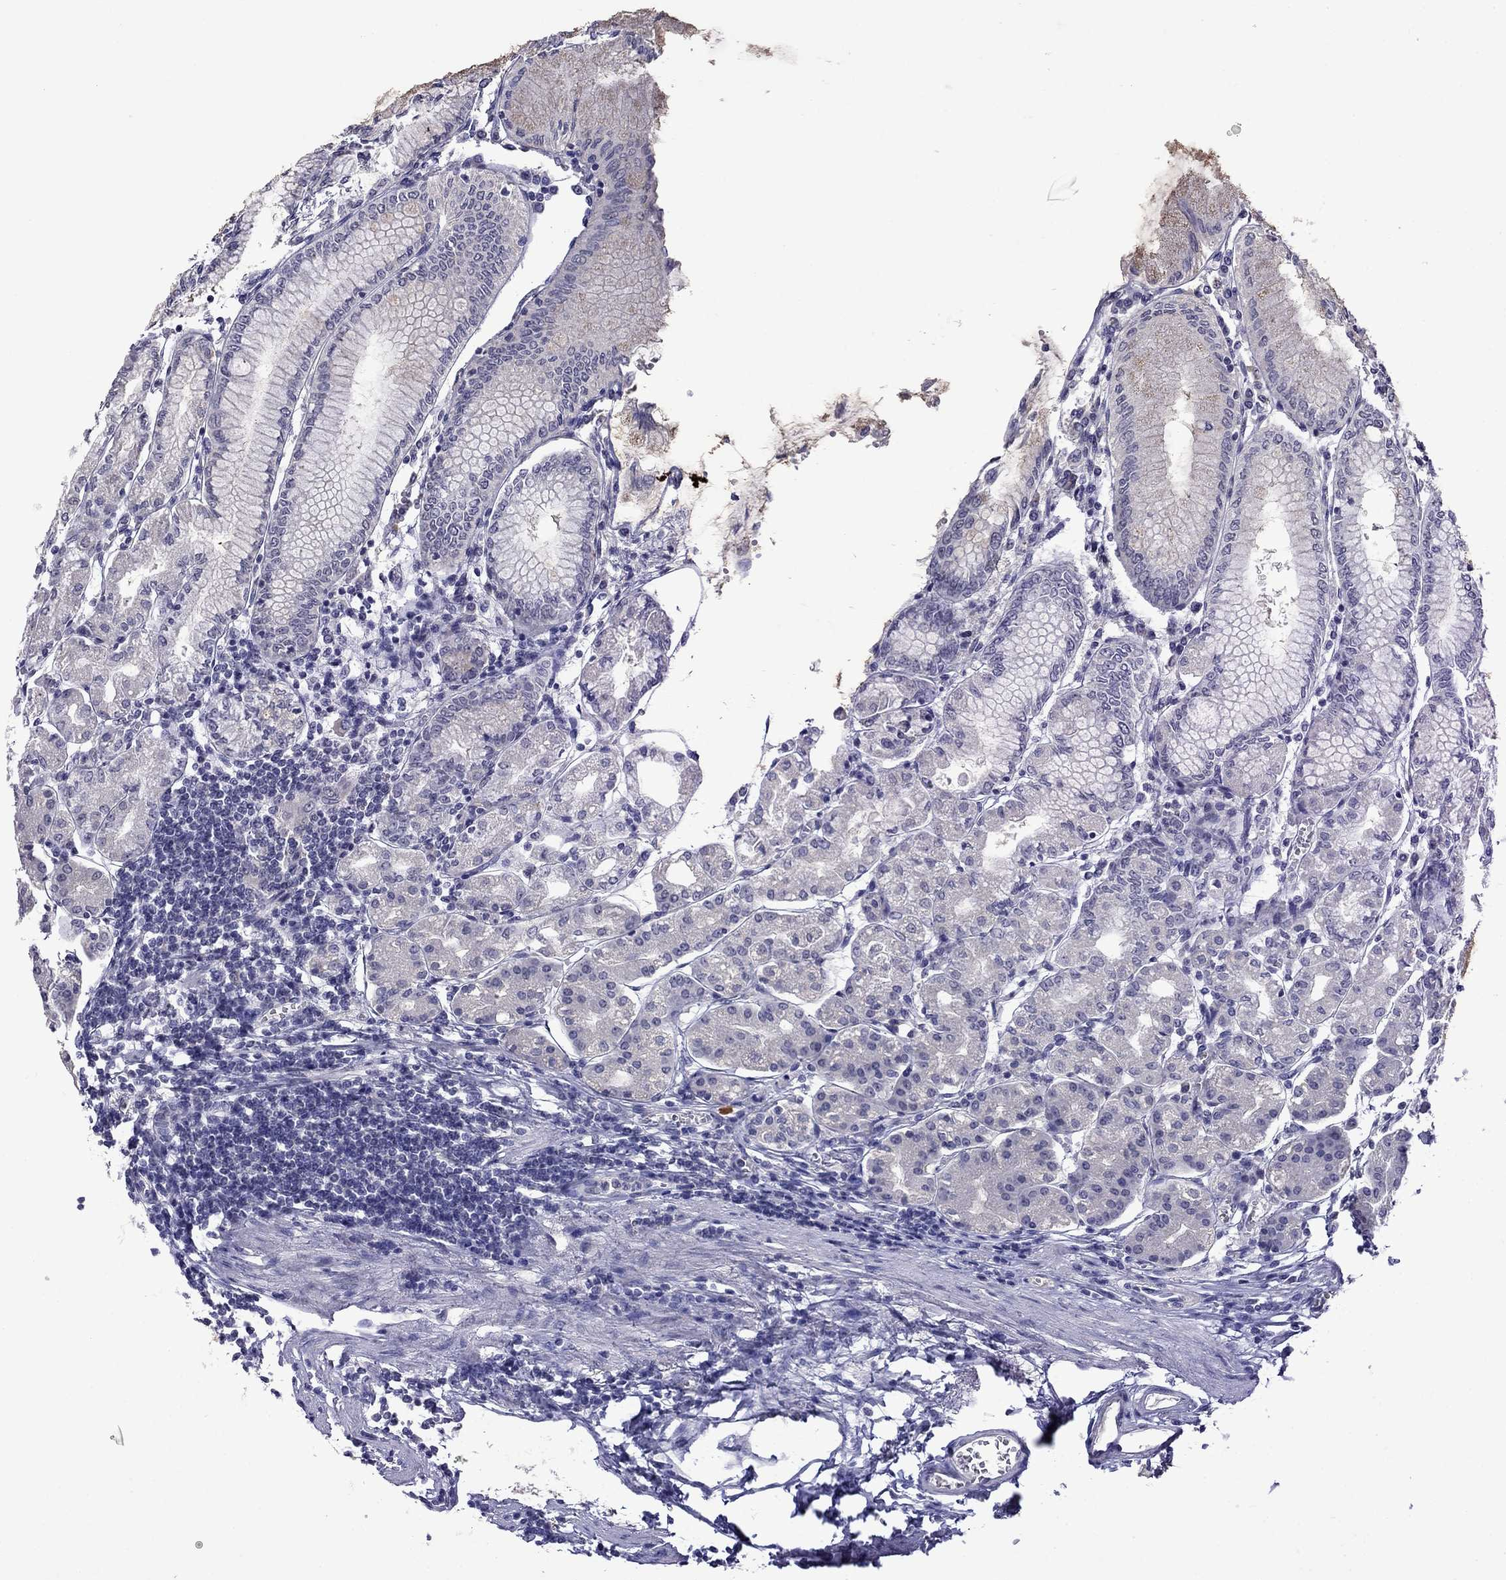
{"staining": {"intensity": "negative", "quantity": "none", "location": "none"}, "tissue": "stomach", "cell_type": "Glandular cells", "image_type": "normal", "snomed": [{"axis": "morphology", "description": "Normal tissue, NOS"}, {"axis": "topography", "description": "Skeletal muscle"}, {"axis": "topography", "description": "Stomach"}], "caption": "The histopathology image displays no staining of glandular cells in benign stomach. Nuclei are stained in blue.", "gene": "STAR", "patient": {"sex": "female", "age": 57}}